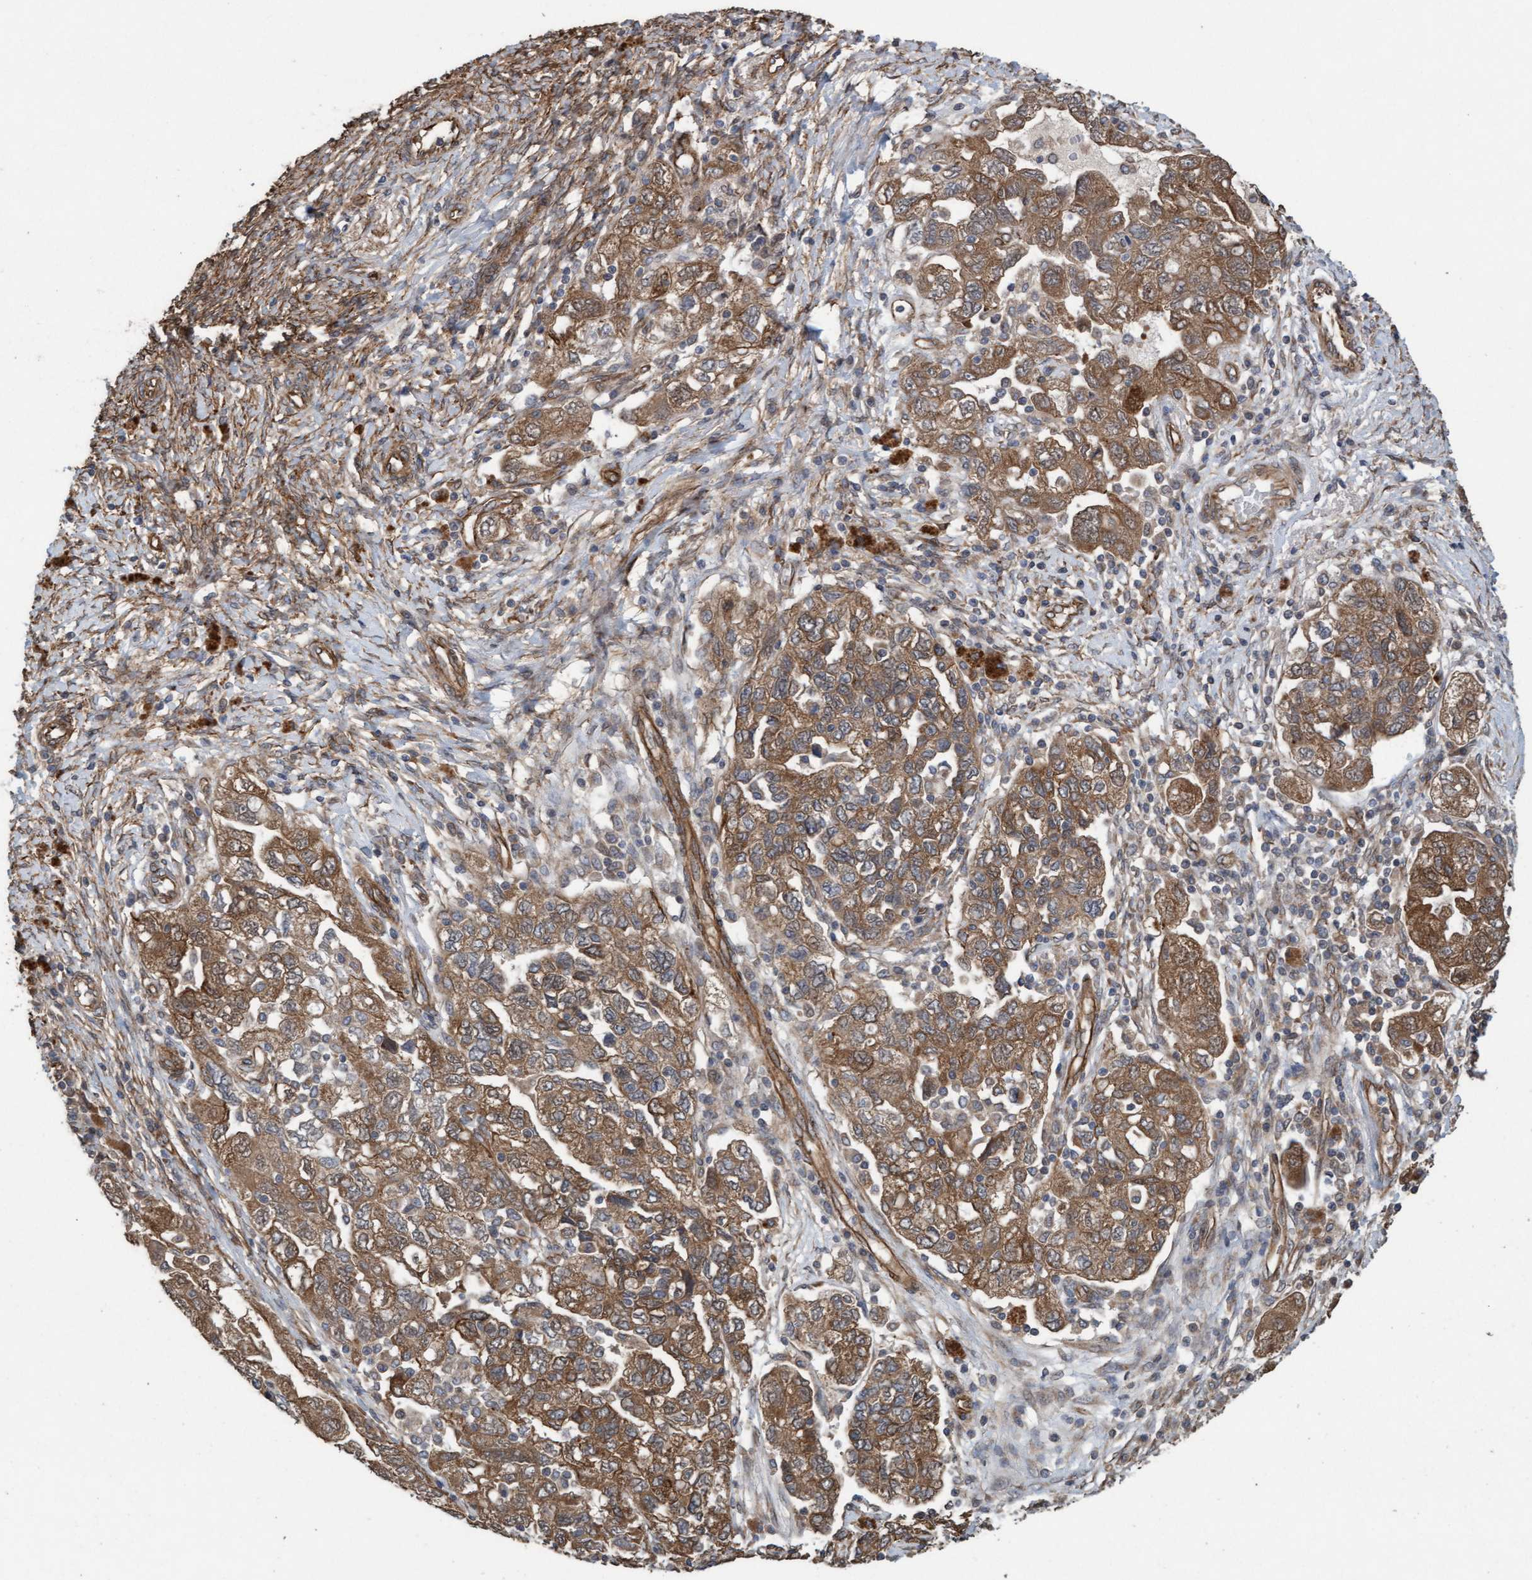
{"staining": {"intensity": "moderate", "quantity": ">75%", "location": "cytoplasmic/membranous"}, "tissue": "ovarian cancer", "cell_type": "Tumor cells", "image_type": "cancer", "snomed": [{"axis": "morphology", "description": "Carcinoma, NOS"}, {"axis": "morphology", "description": "Cystadenocarcinoma, serous, NOS"}, {"axis": "topography", "description": "Ovary"}], "caption": "Carcinoma (ovarian) stained for a protein (brown) demonstrates moderate cytoplasmic/membranous positive staining in approximately >75% of tumor cells.", "gene": "CDC42EP4", "patient": {"sex": "female", "age": 69}}